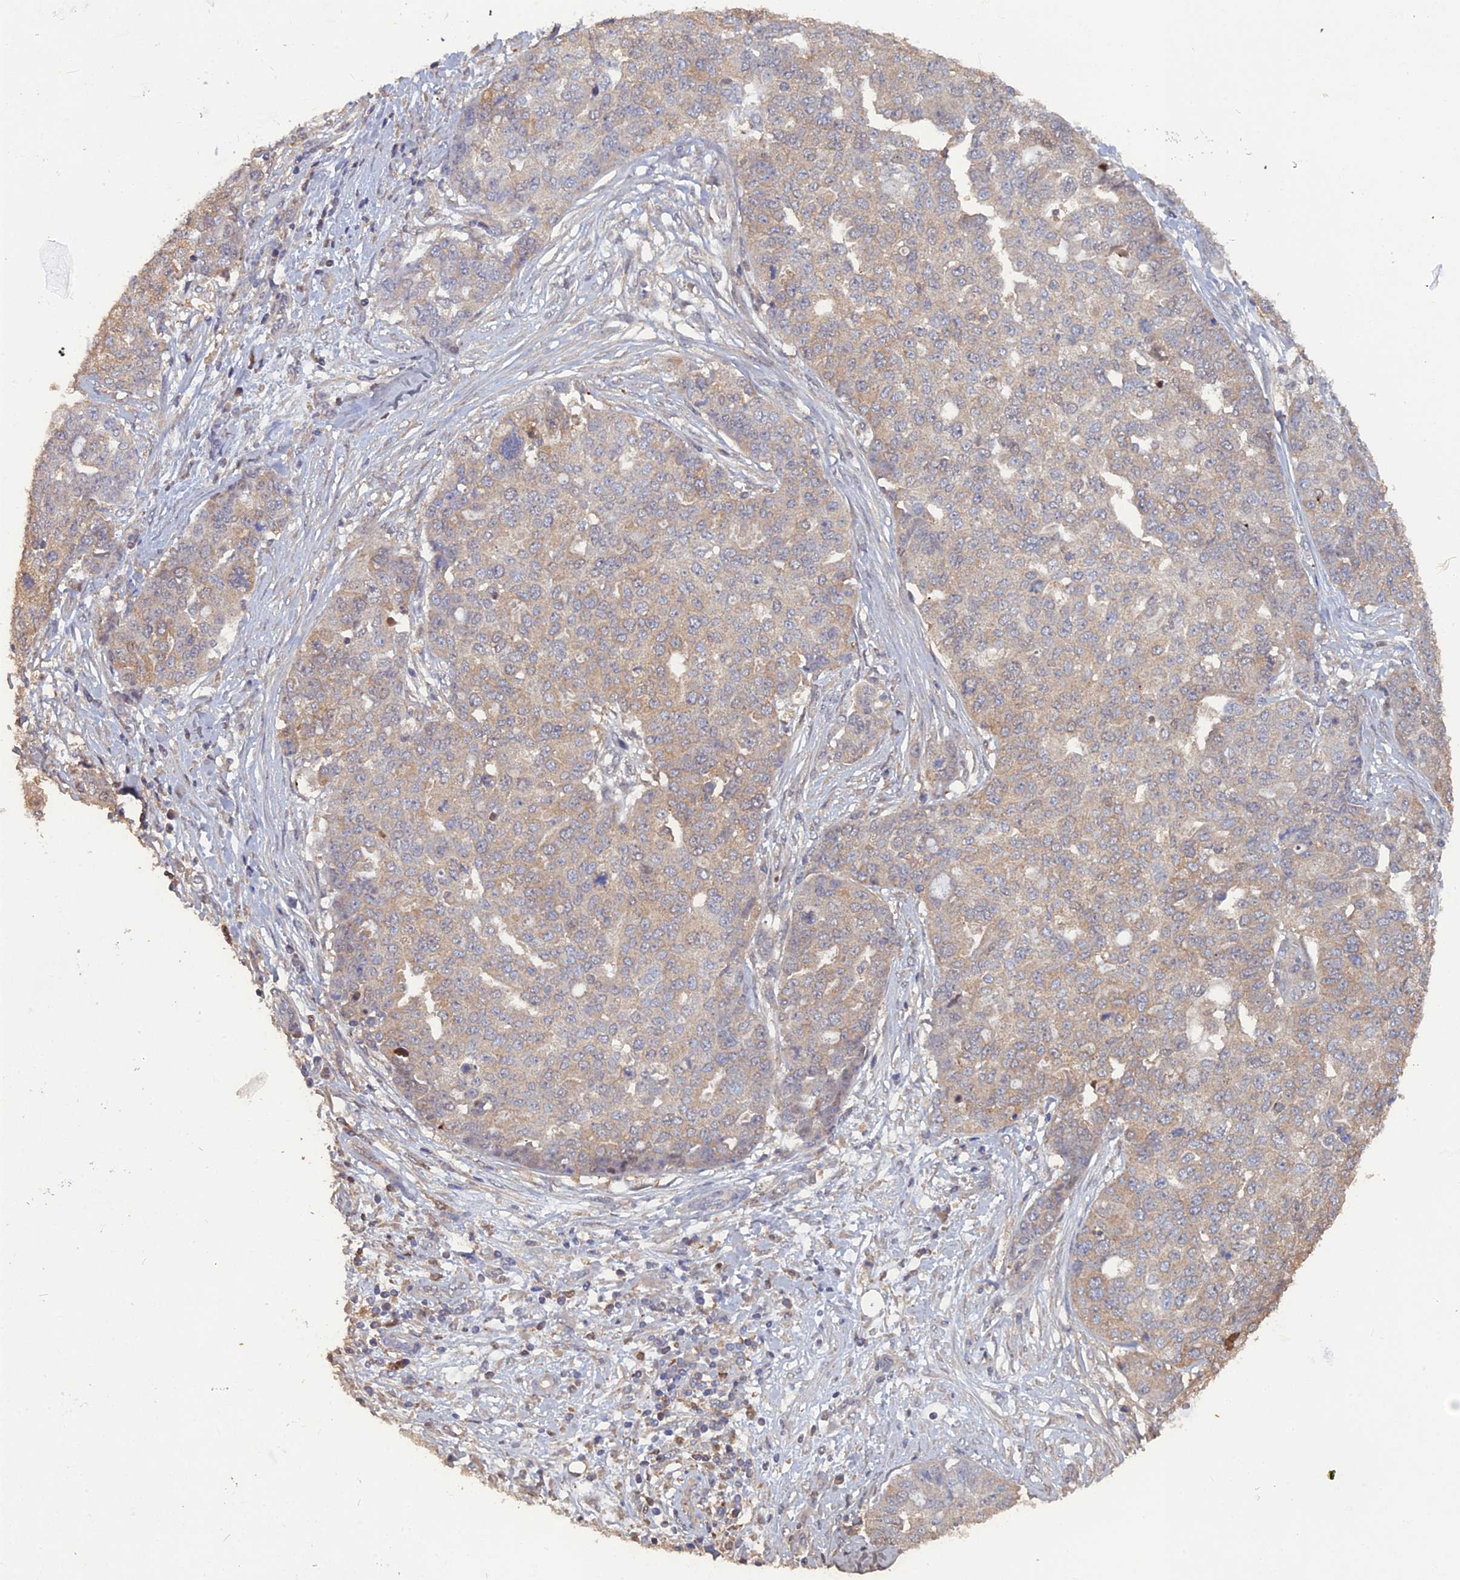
{"staining": {"intensity": "weak", "quantity": "25%-75%", "location": "cytoplasmic/membranous"}, "tissue": "ovarian cancer", "cell_type": "Tumor cells", "image_type": "cancer", "snomed": [{"axis": "morphology", "description": "Cystadenocarcinoma, serous, NOS"}, {"axis": "topography", "description": "Soft tissue"}, {"axis": "topography", "description": "Ovary"}], "caption": "Human ovarian cancer stained with a brown dye displays weak cytoplasmic/membranous positive positivity in about 25%-75% of tumor cells.", "gene": "BLVRA", "patient": {"sex": "female", "age": 57}}